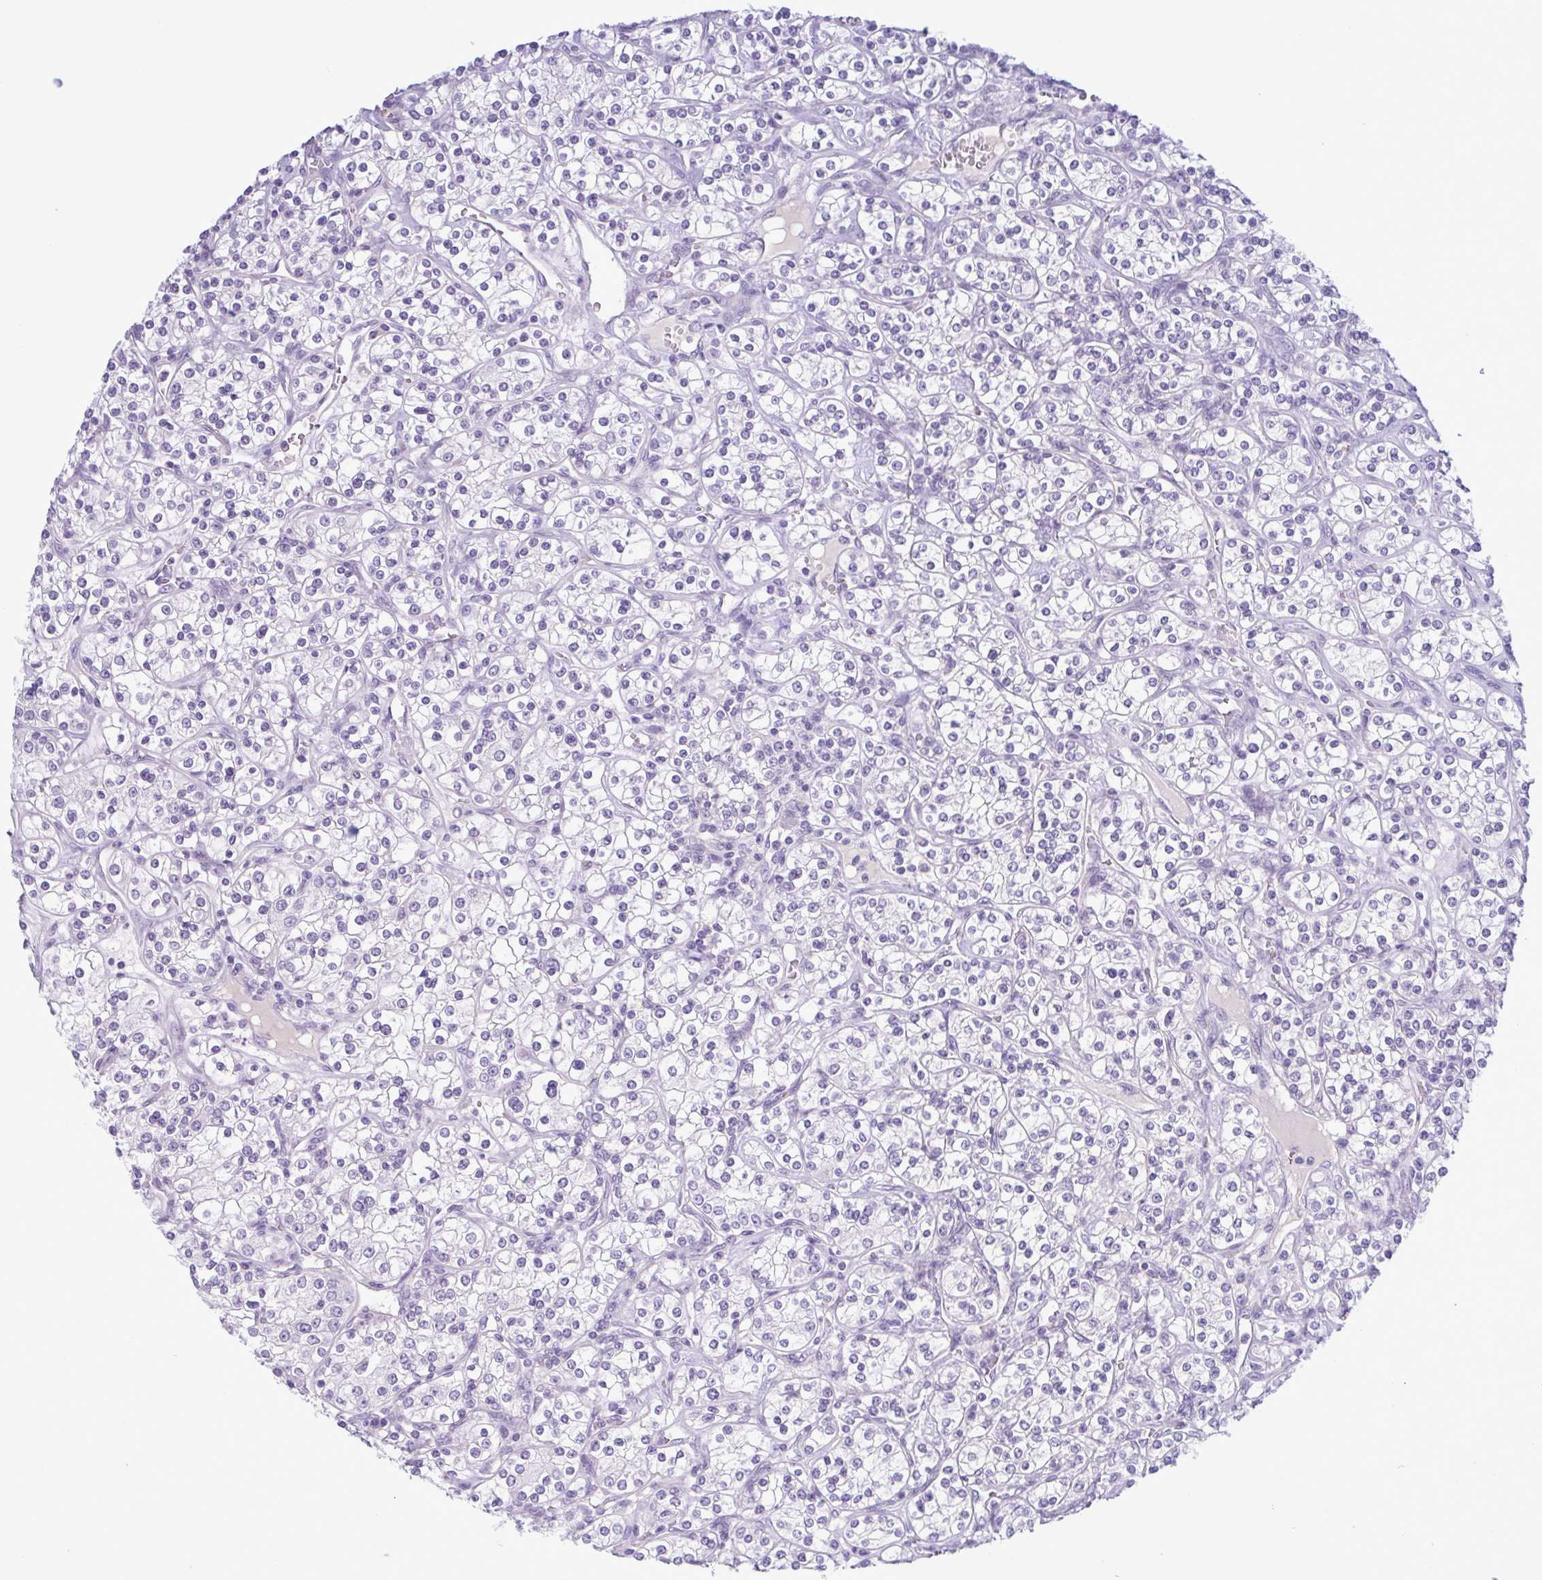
{"staining": {"intensity": "negative", "quantity": "none", "location": "none"}, "tissue": "renal cancer", "cell_type": "Tumor cells", "image_type": "cancer", "snomed": [{"axis": "morphology", "description": "Adenocarcinoma, NOS"}, {"axis": "topography", "description": "Kidney"}], "caption": "Tumor cells show no significant protein staining in renal adenocarcinoma. The staining is performed using DAB (3,3'-diaminobenzidine) brown chromogen with nuclei counter-stained in using hematoxylin.", "gene": "INAFM1", "patient": {"sex": "male", "age": 77}}